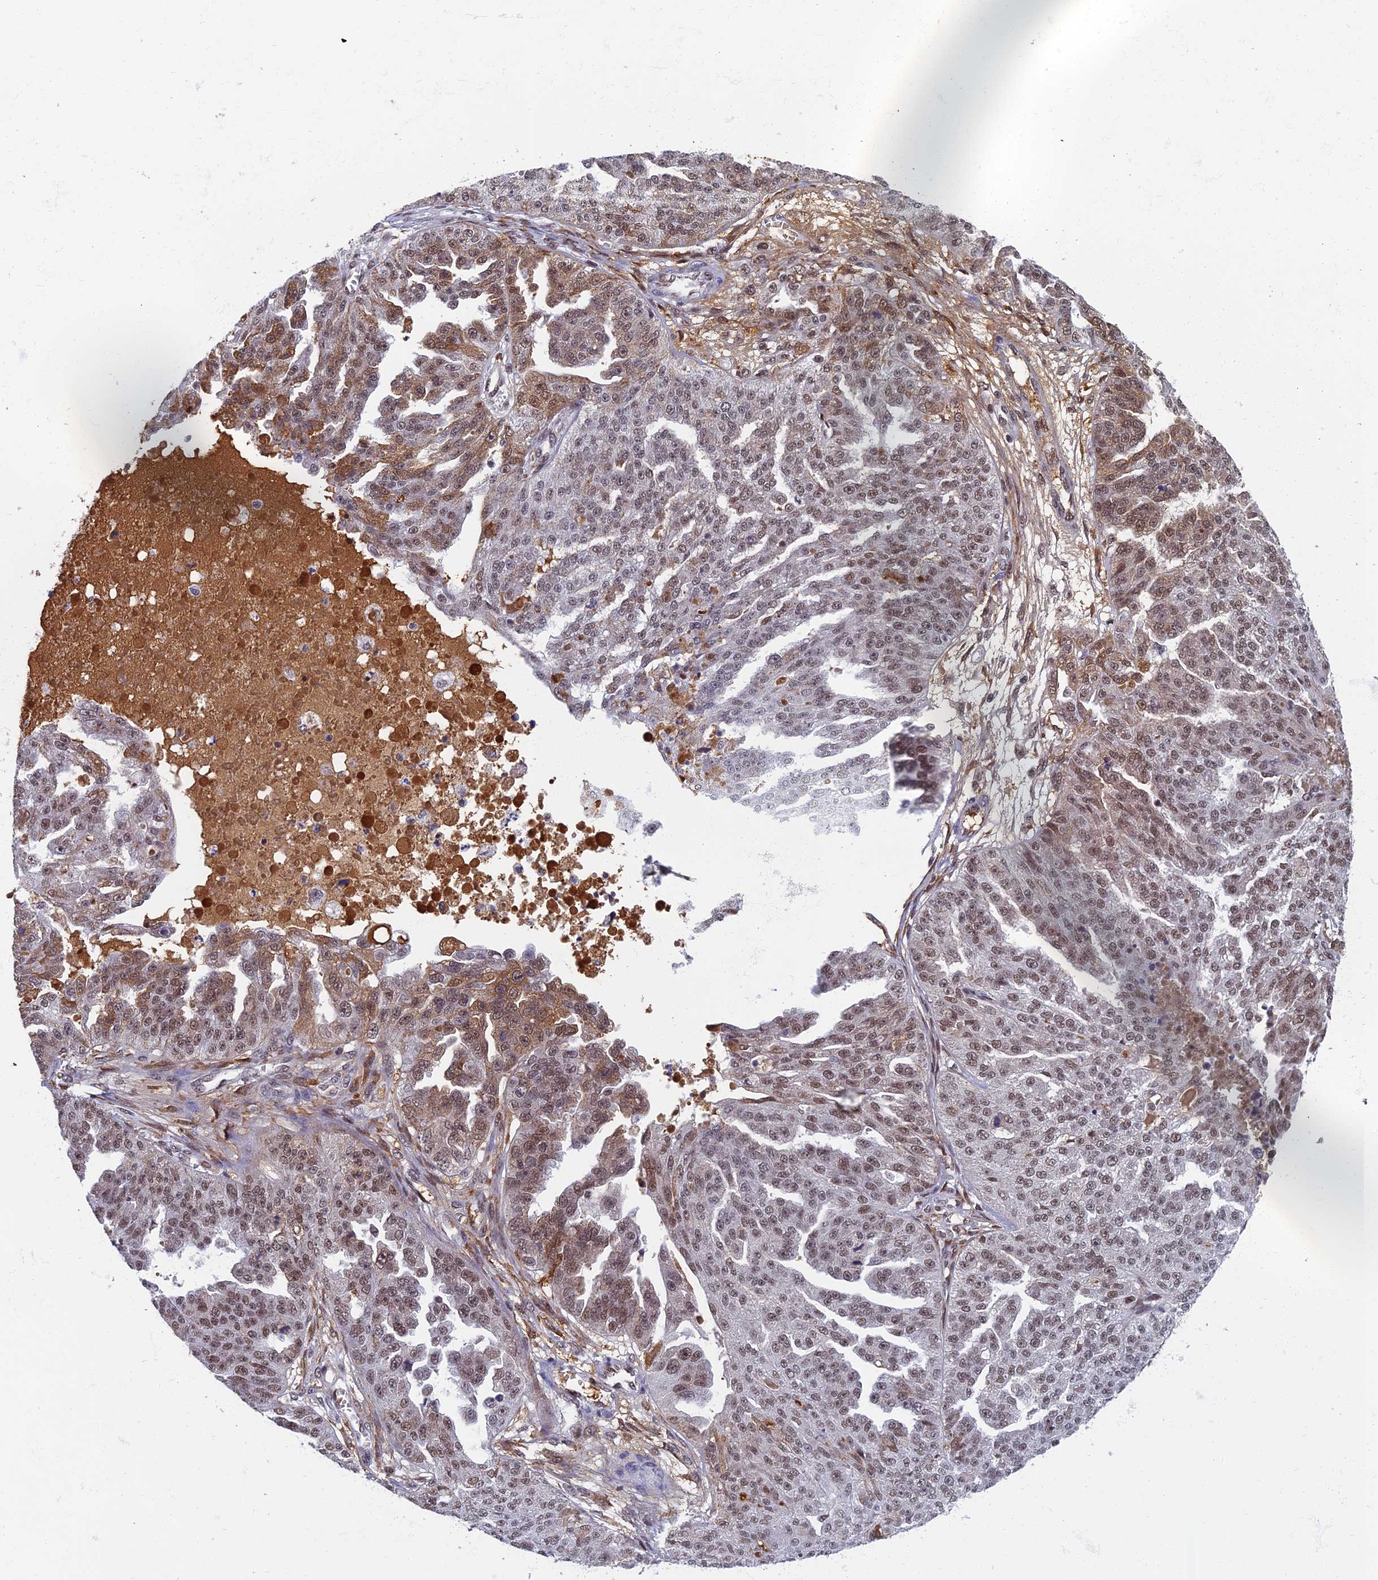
{"staining": {"intensity": "moderate", "quantity": ">75%", "location": "nuclear"}, "tissue": "ovarian cancer", "cell_type": "Tumor cells", "image_type": "cancer", "snomed": [{"axis": "morphology", "description": "Cystadenocarcinoma, serous, NOS"}, {"axis": "topography", "description": "Ovary"}], "caption": "Immunohistochemical staining of serous cystadenocarcinoma (ovarian) exhibits medium levels of moderate nuclear protein staining in about >75% of tumor cells. (Brightfield microscopy of DAB IHC at high magnification).", "gene": "TAF13", "patient": {"sex": "female", "age": 58}}